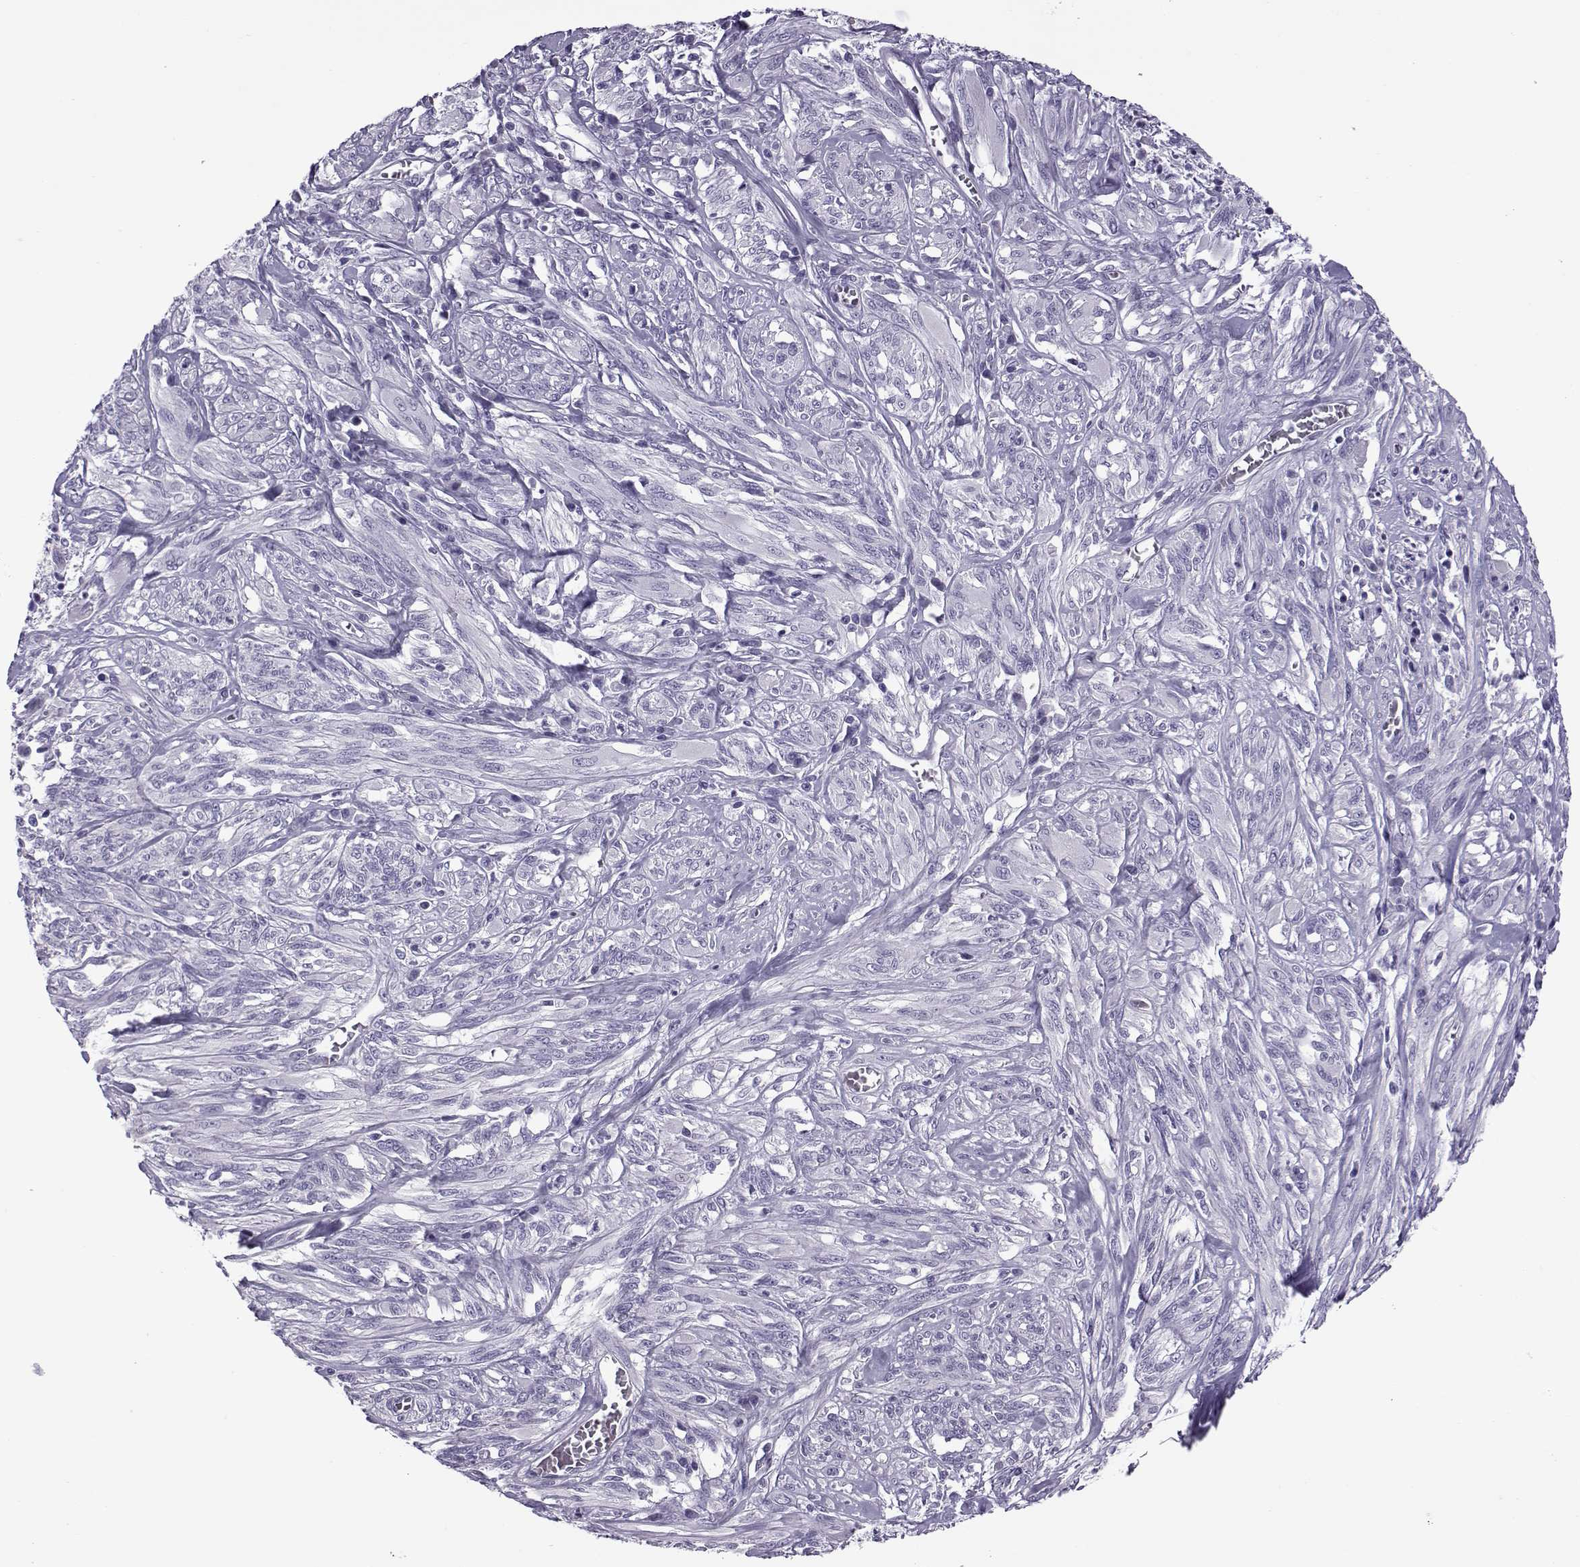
{"staining": {"intensity": "negative", "quantity": "none", "location": "none"}, "tissue": "melanoma", "cell_type": "Tumor cells", "image_type": "cancer", "snomed": [{"axis": "morphology", "description": "Malignant melanoma, NOS"}, {"axis": "topography", "description": "Skin"}], "caption": "Malignant melanoma was stained to show a protein in brown. There is no significant positivity in tumor cells. Brightfield microscopy of immunohistochemistry (IHC) stained with DAB (brown) and hematoxylin (blue), captured at high magnification.", "gene": "OIP5", "patient": {"sex": "female", "age": 91}}